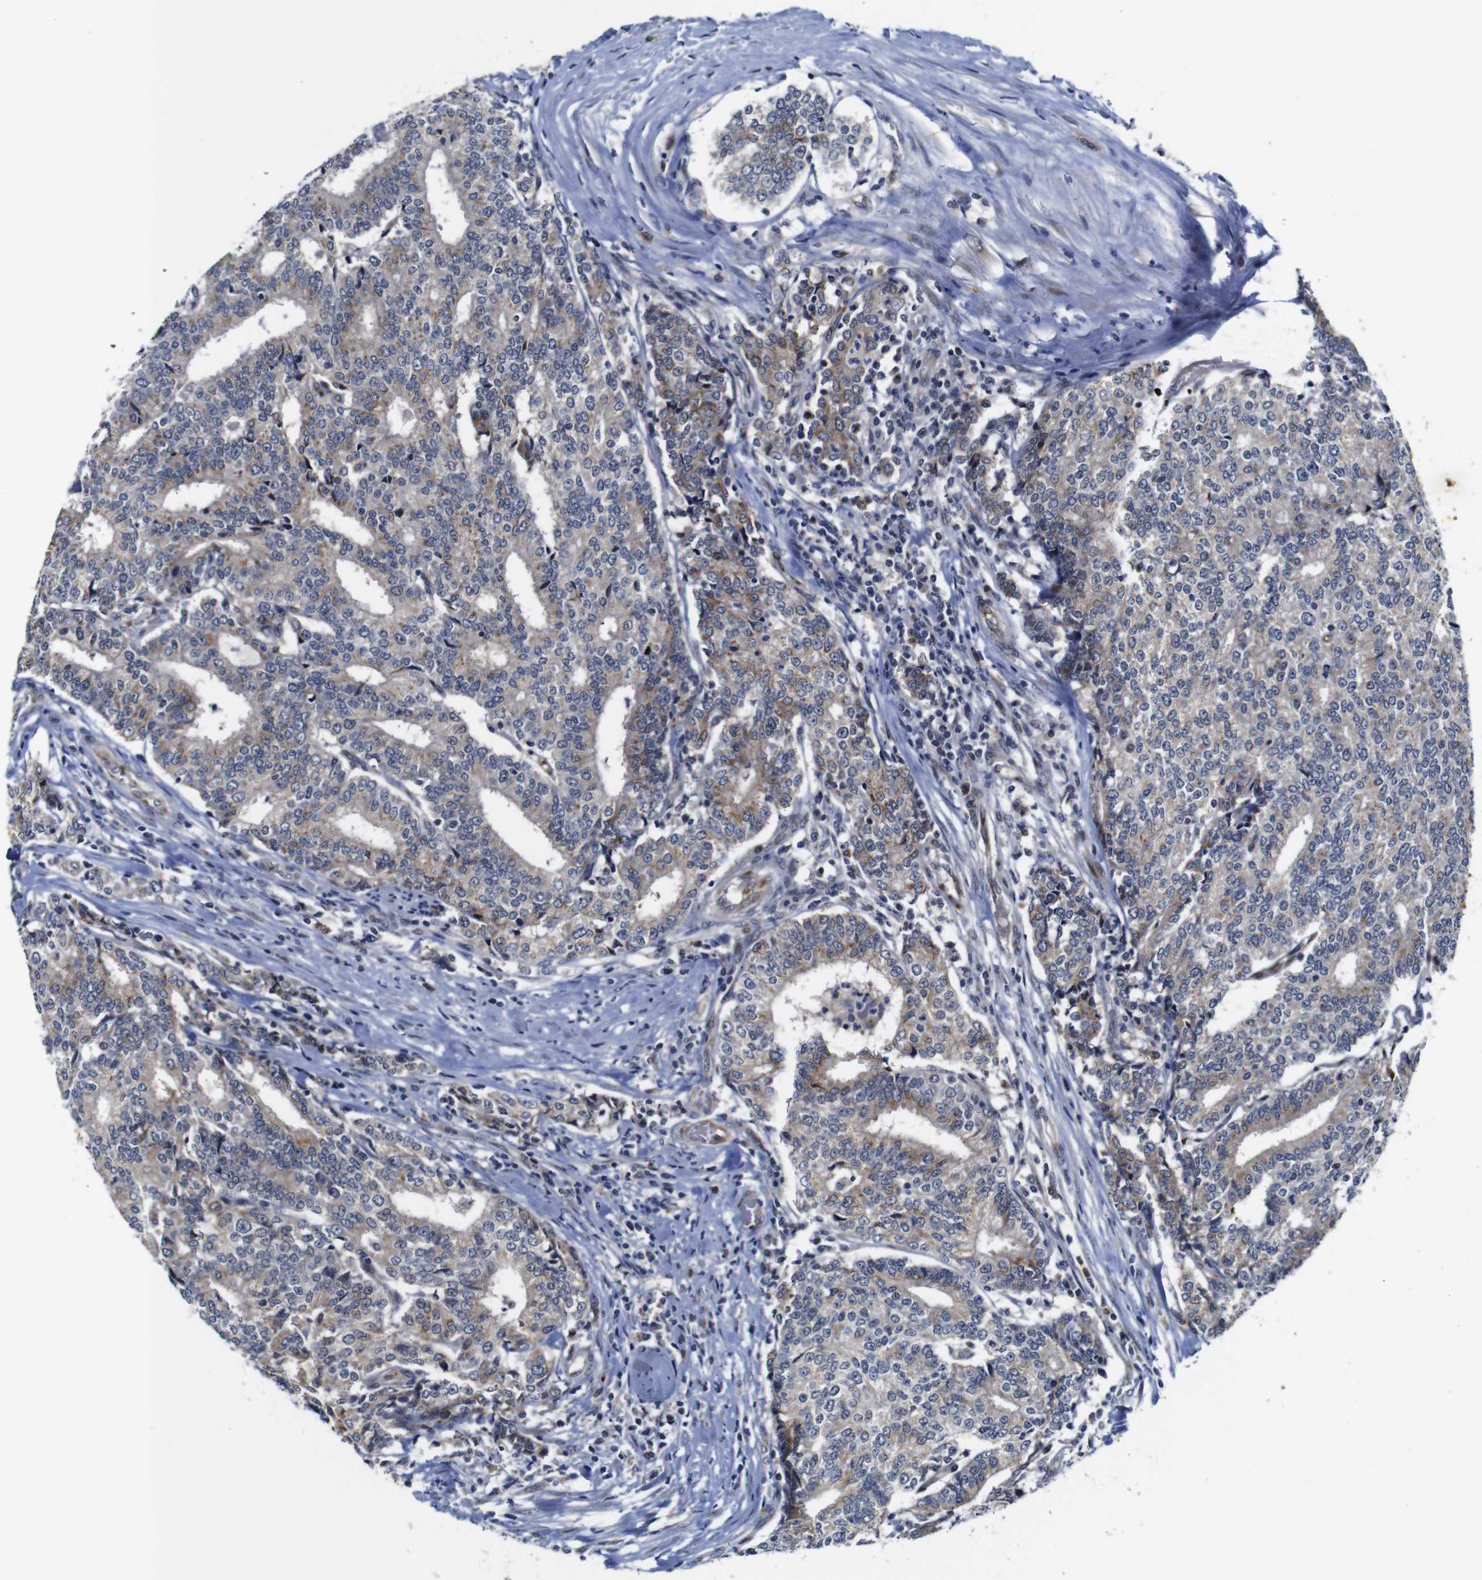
{"staining": {"intensity": "weak", "quantity": ">75%", "location": "cytoplasmic/membranous"}, "tissue": "prostate cancer", "cell_type": "Tumor cells", "image_type": "cancer", "snomed": [{"axis": "morphology", "description": "Normal tissue, NOS"}, {"axis": "morphology", "description": "Adenocarcinoma, High grade"}, {"axis": "topography", "description": "Prostate"}, {"axis": "topography", "description": "Seminal veicle"}], "caption": "The histopathology image displays a brown stain indicating the presence of a protein in the cytoplasmic/membranous of tumor cells in prostate cancer. (DAB = brown stain, brightfield microscopy at high magnification).", "gene": "FURIN", "patient": {"sex": "male", "age": 55}}